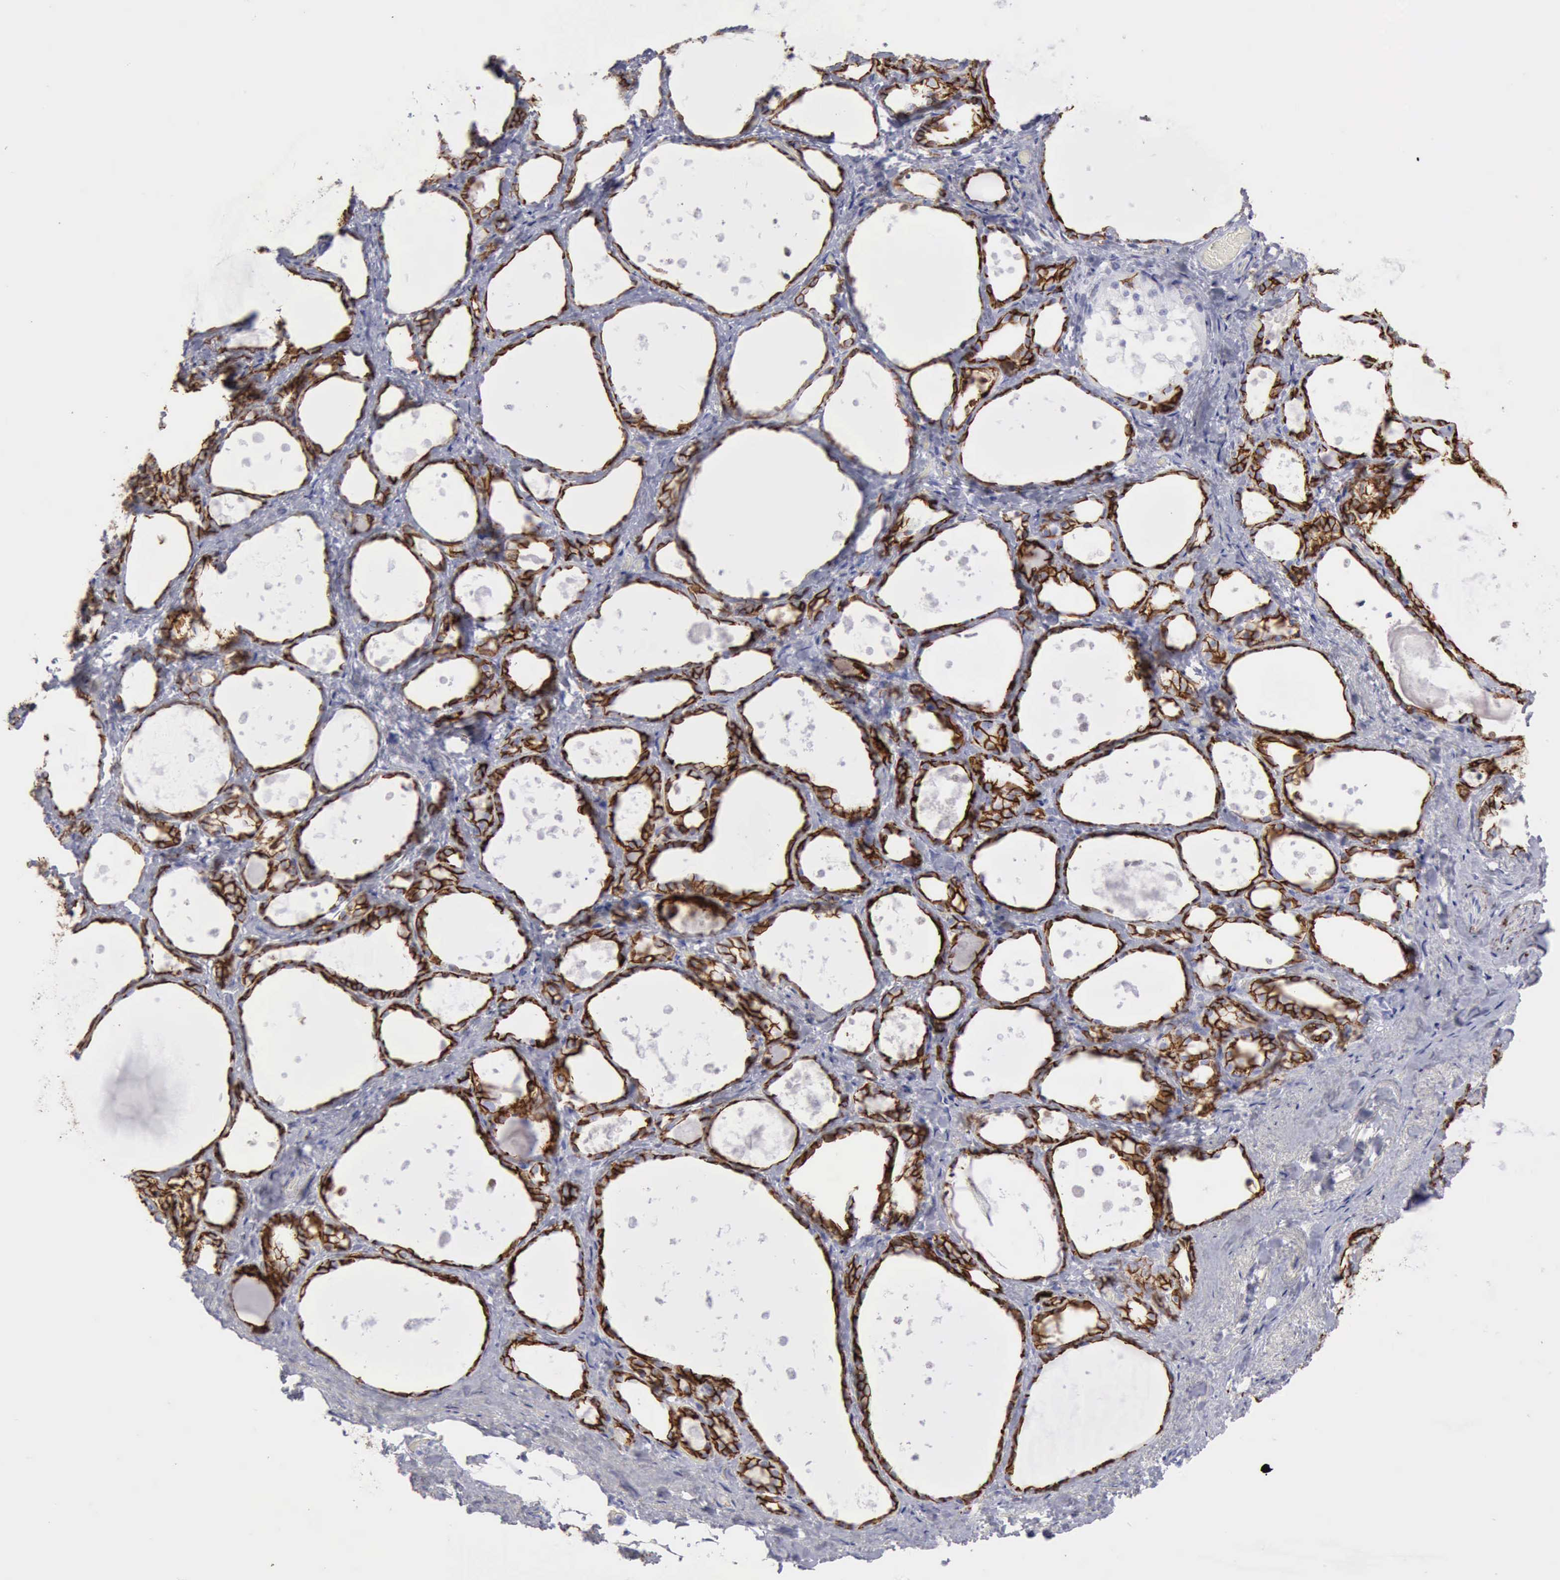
{"staining": {"intensity": "strong", "quantity": ">75%", "location": "cytoplasmic/membranous"}, "tissue": "thyroid gland", "cell_type": "Glandular cells", "image_type": "normal", "snomed": [{"axis": "morphology", "description": "Normal tissue, NOS"}, {"axis": "topography", "description": "Thyroid gland"}], "caption": "Immunohistochemistry (IHC) image of benign human thyroid gland stained for a protein (brown), which displays high levels of strong cytoplasmic/membranous staining in approximately >75% of glandular cells.", "gene": "NCAM1", "patient": {"sex": "female", "age": 75}}